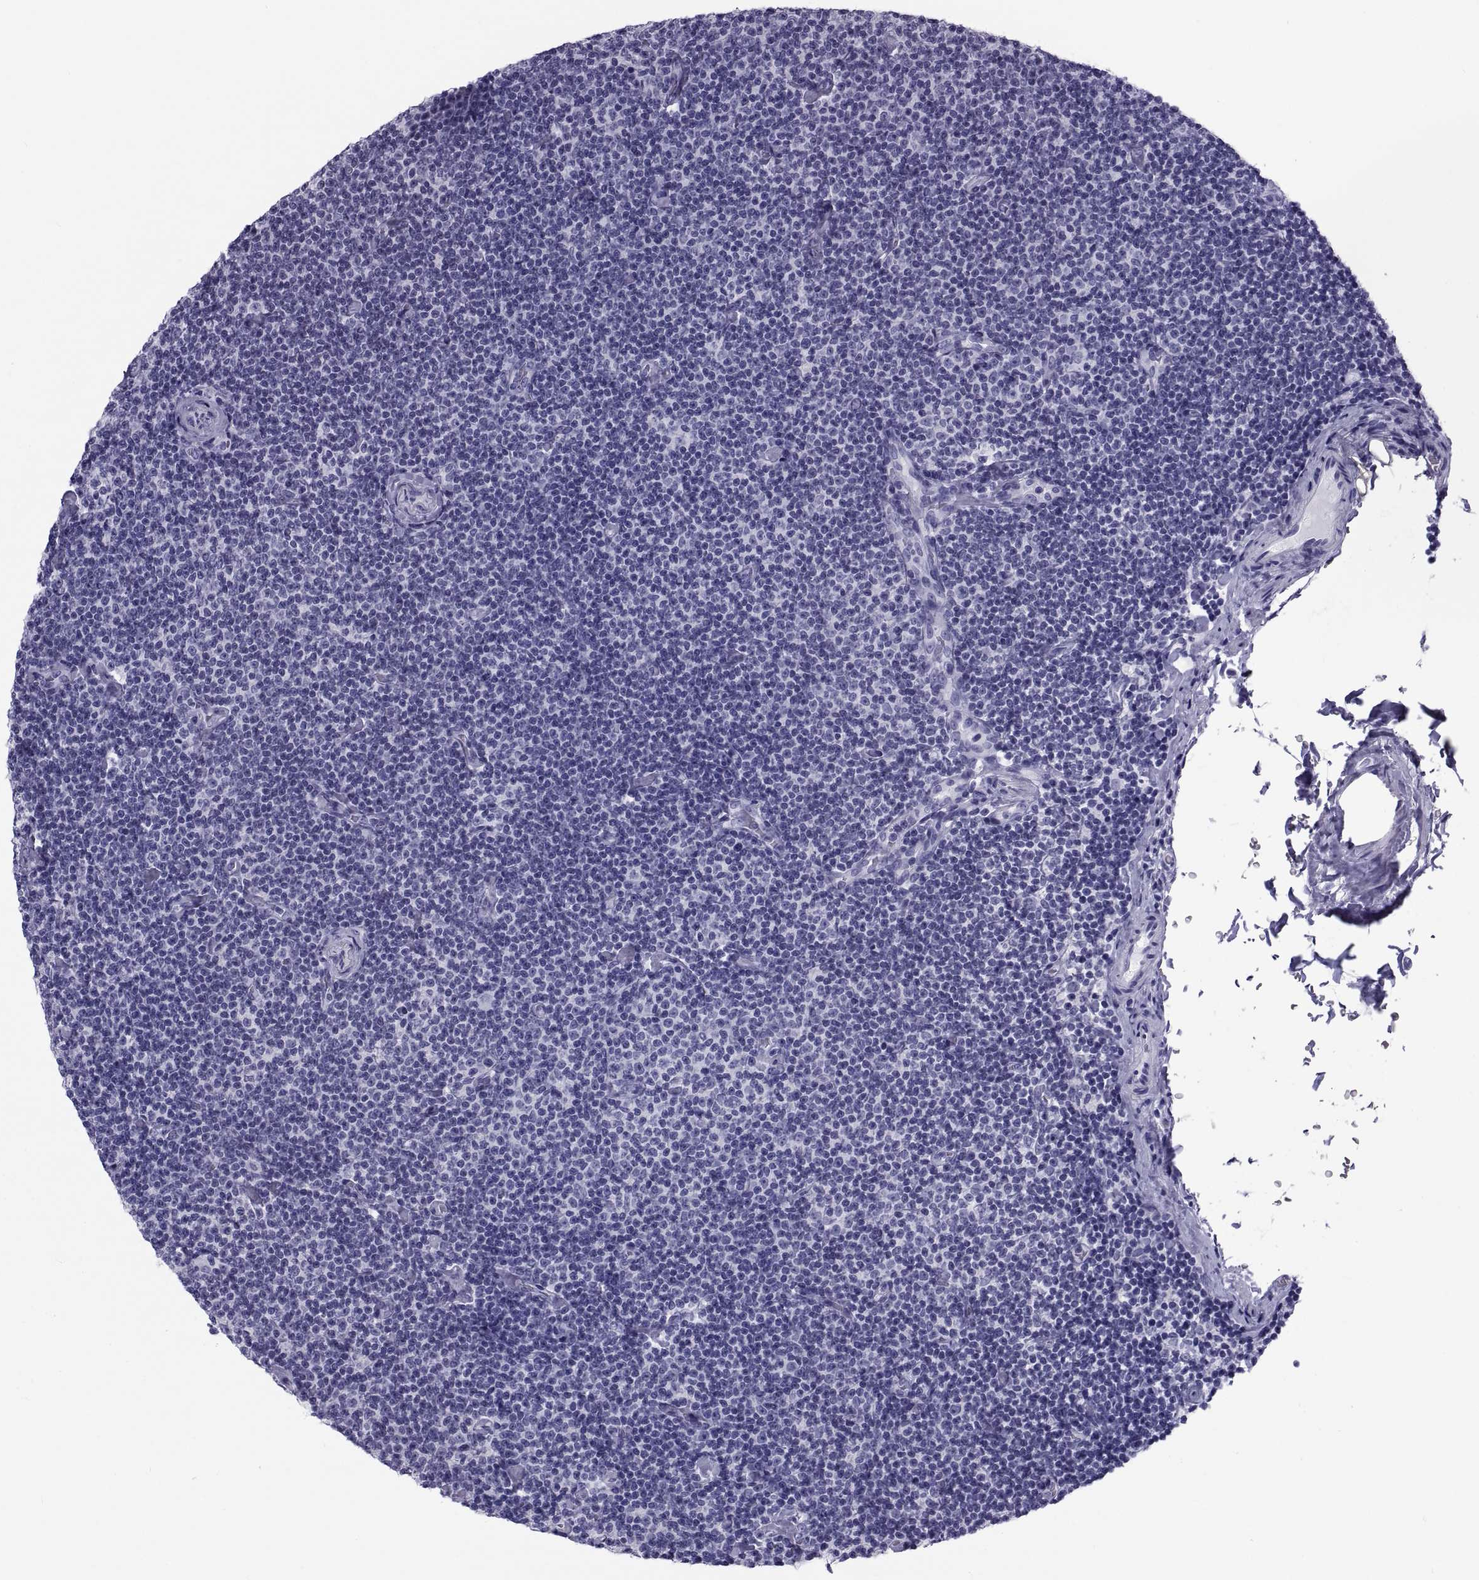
{"staining": {"intensity": "negative", "quantity": "none", "location": "none"}, "tissue": "lymphoma", "cell_type": "Tumor cells", "image_type": "cancer", "snomed": [{"axis": "morphology", "description": "Malignant lymphoma, non-Hodgkin's type, Low grade"}, {"axis": "topography", "description": "Lymph node"}], "caption": "This image is of lymphoma stained with immunohistochemistry (IHC) to label a protein in brown with the nuclei are counter-stained blue. There is no staining in tumor cells. (Immunohistochemistry, brightfield microscopy, high magnification).", "gene": "DEFB129", "patient": {"sex": "male", "age": 81}}